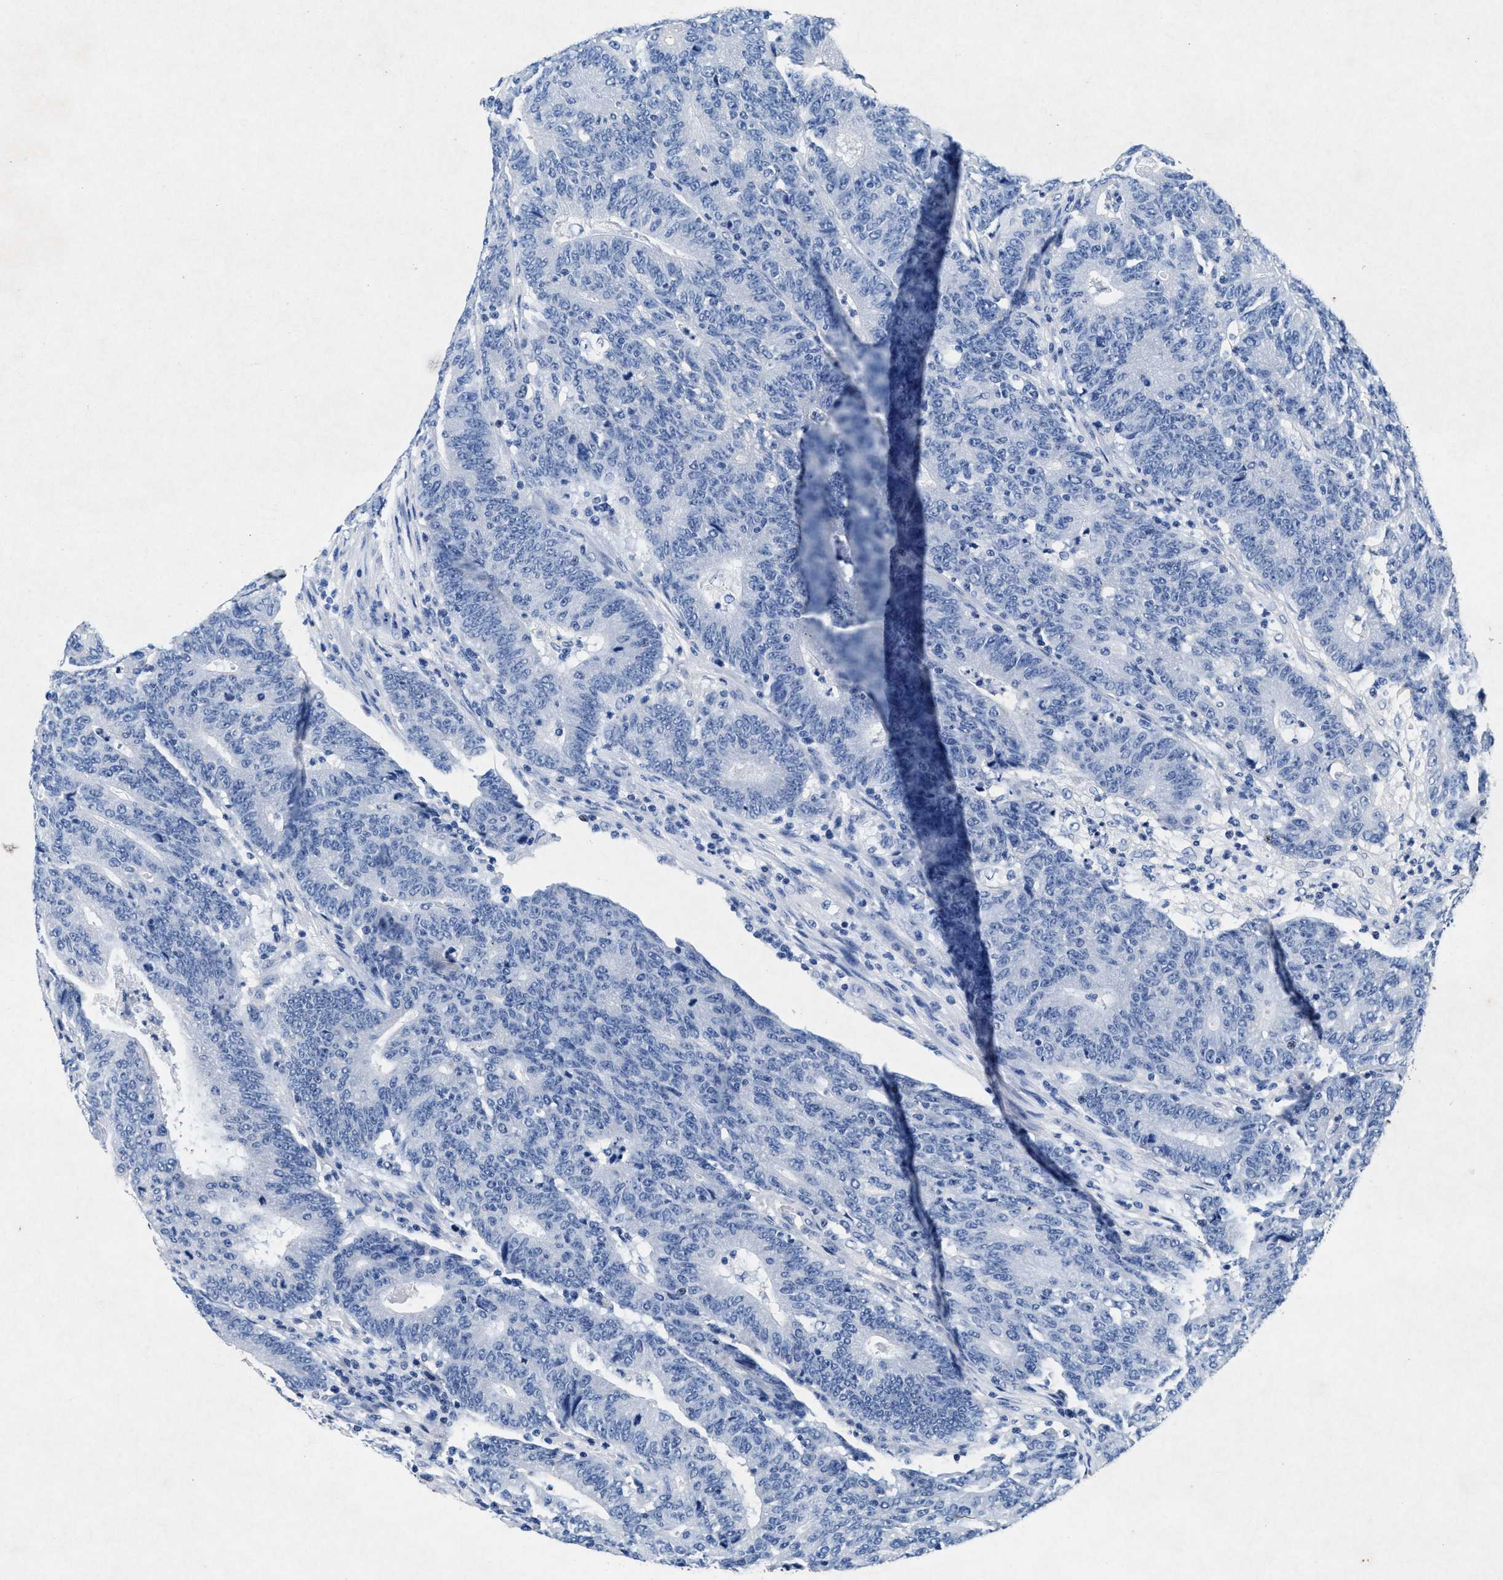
{"staining": {"intensity": "negative", "quantity": "none", "location": "none"}, "tissue": "colorectal cancer", "cell_type": "Tumor cells", "image_type": "cancer", "snomed": [{"axis": "morphology", "description": "Normal tissue, NOS"}, {"axis": "morphology", "description": "Adenocarcinoma, NOS"}, {"axis": "topography", "description": "Colon"}], "caption": "Immunohistochemistry (IHC) photomicrograph of human colorectal cancer (adenocarcinoma) stained for a protein (brown), which shows no positivity in tumor cells.", "gene": "MAP6", "patient": {"sex": "female", "age": 75}}